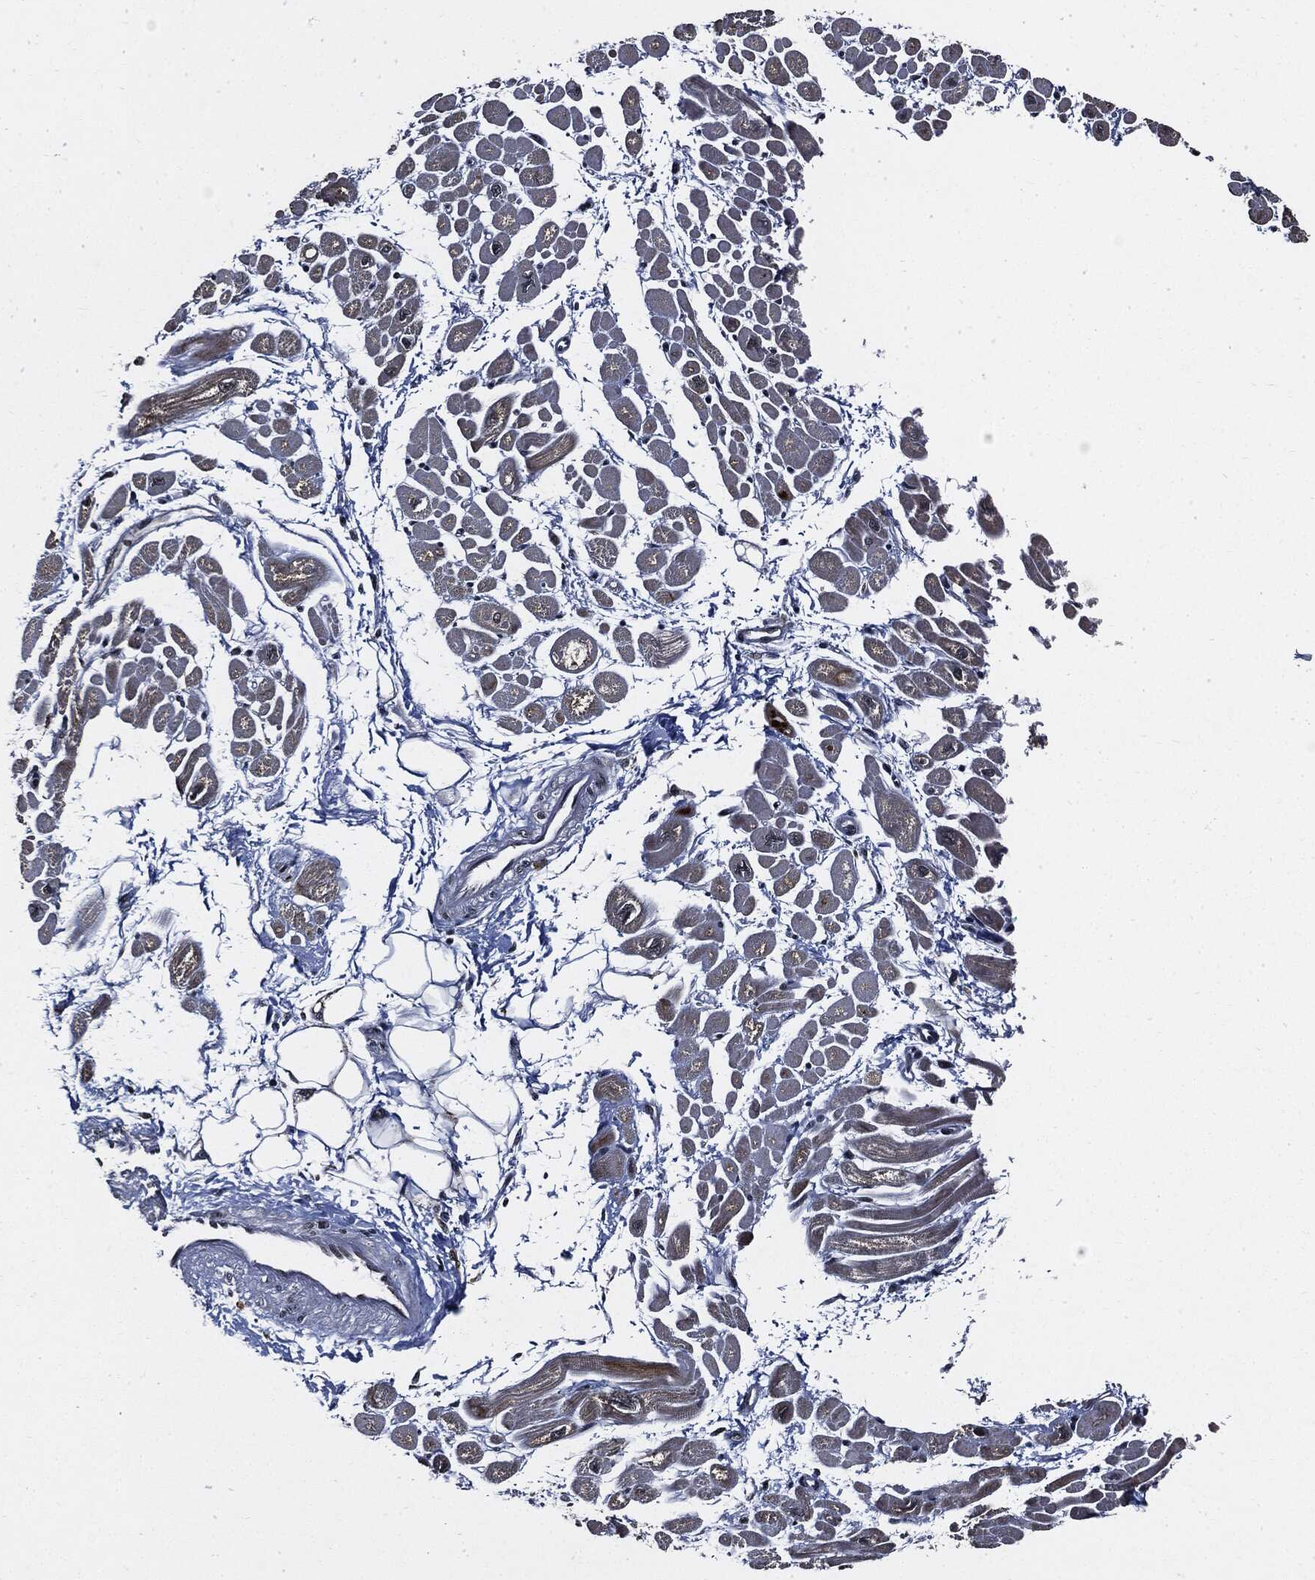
{"staining": {"intensity": "weak", "quantity": "25%-75%", "location": "cytoplasmic/membranous"}, "tissue": "heart muscle", "cell_type": "Cardiomyocytes", "image_type": "normal", "snomed": [{"axis": "morphology", "description": "Normal tissue, NOS"}, {"axis": "topography", "description": "Heart"}], "caption": "Brown immunohistochemical staining in normal human heart muscle exhibits weak cytoplasmic/membranous positivity in about 25%-75% of cardiomyocytes. (DAB (3,3'-diaminobenzidine) IHC, brown staining for protein, blue staining for nuclei).", "gene": "SUGT1", "patient": {"sex": "male", "age": 66}}